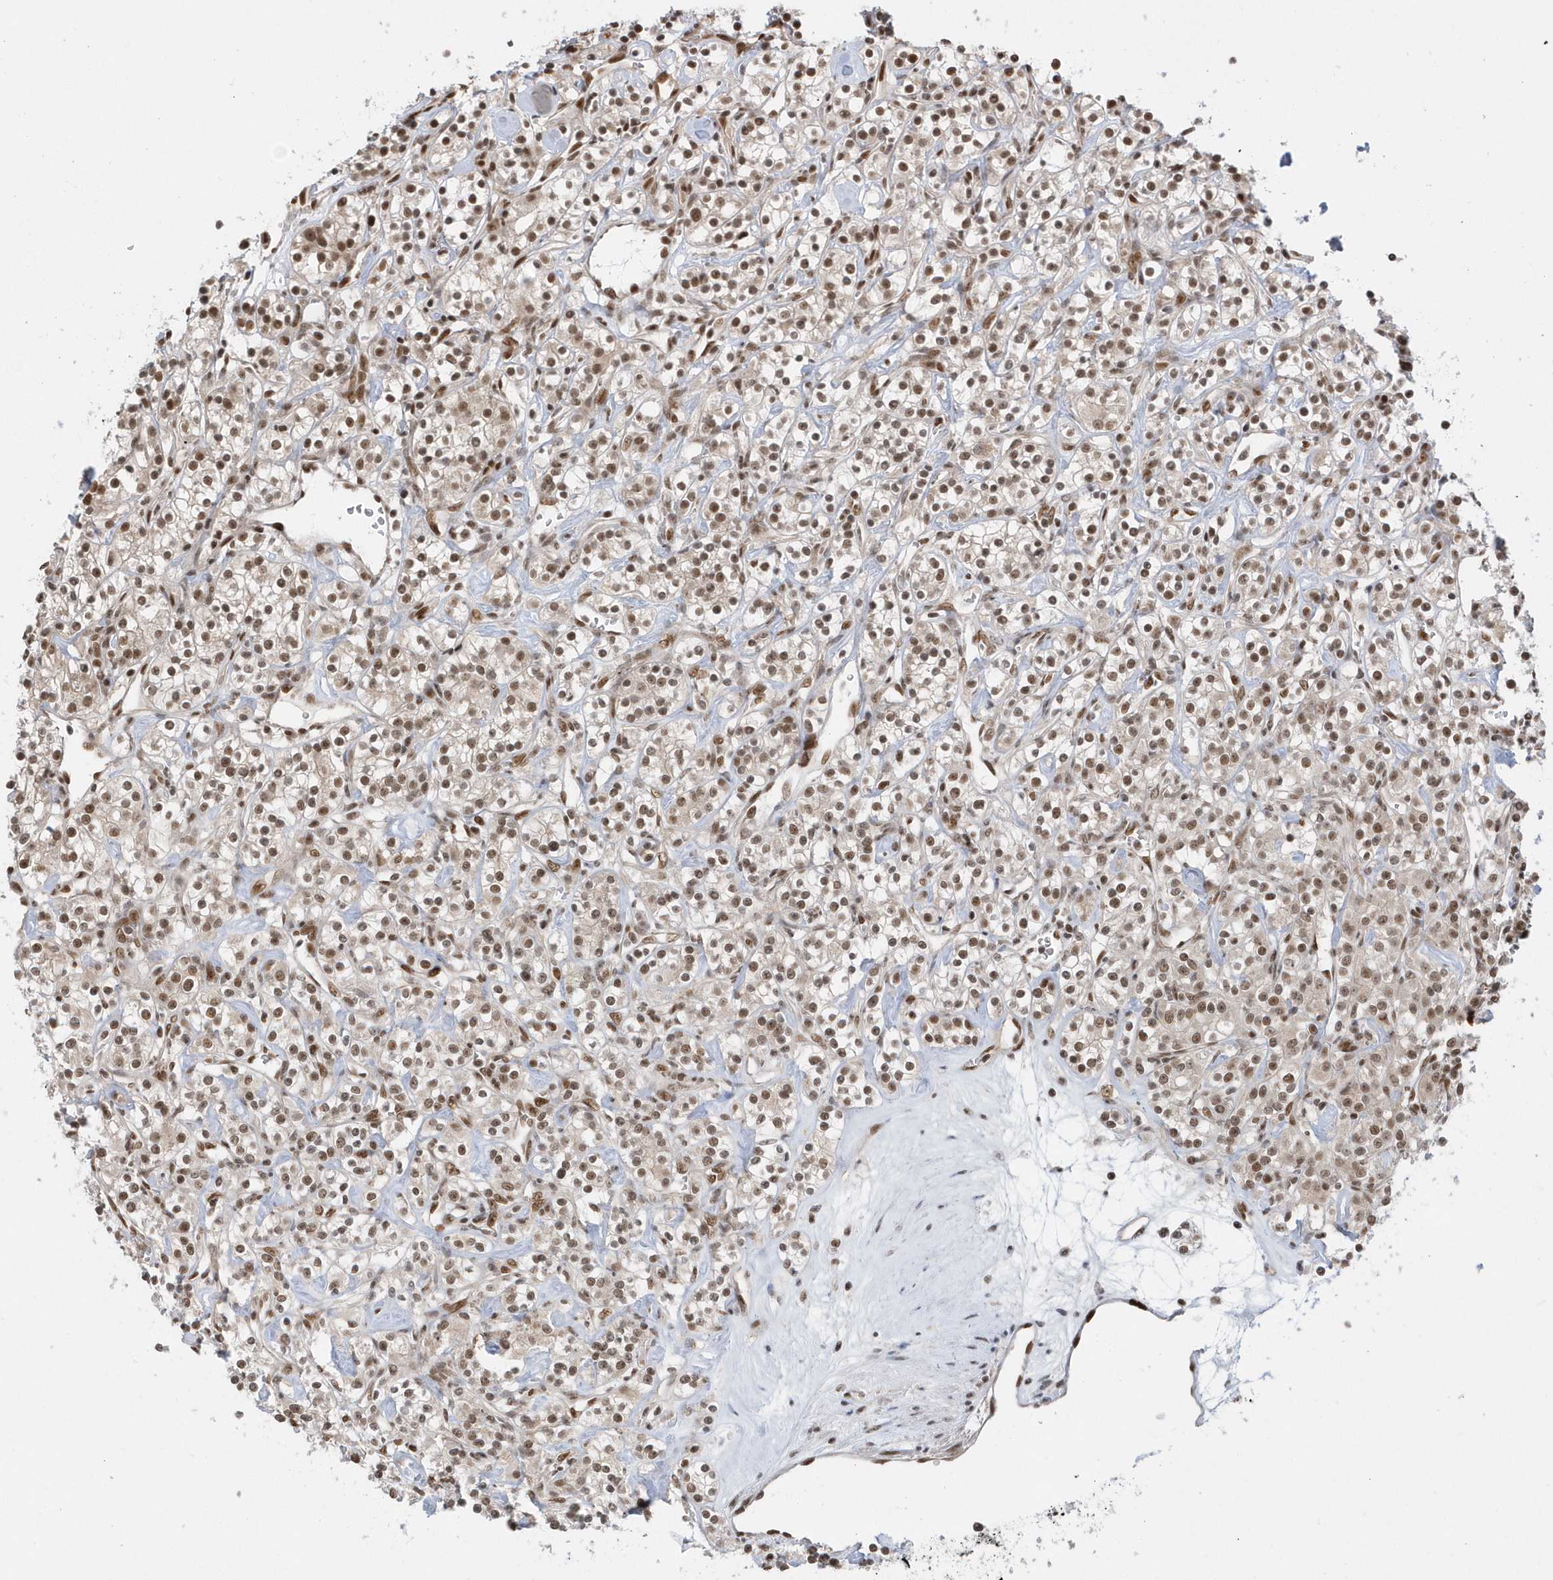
{"staining": {"intensity": "moderate", "quantity": ">75%", "location": "nuclear"}, "tissue": "renal cancer", "cell_type": "Tumor cells", "image_type": "cancer", "snomed": [{"axis": "morphology", "description": "Adenocarcinoma, NOS"}, {"axis": "topography", "description": "Kidney"}], "caption": "High-power microscopy captured an immunohistochemistry (IHC) photomicrograph of renal cancer, revealing moderate nuclear staining in approximately >75% of tumor cells.", "gene": "SEPHS1", "patient": {"sex": "male", "age": 77}}